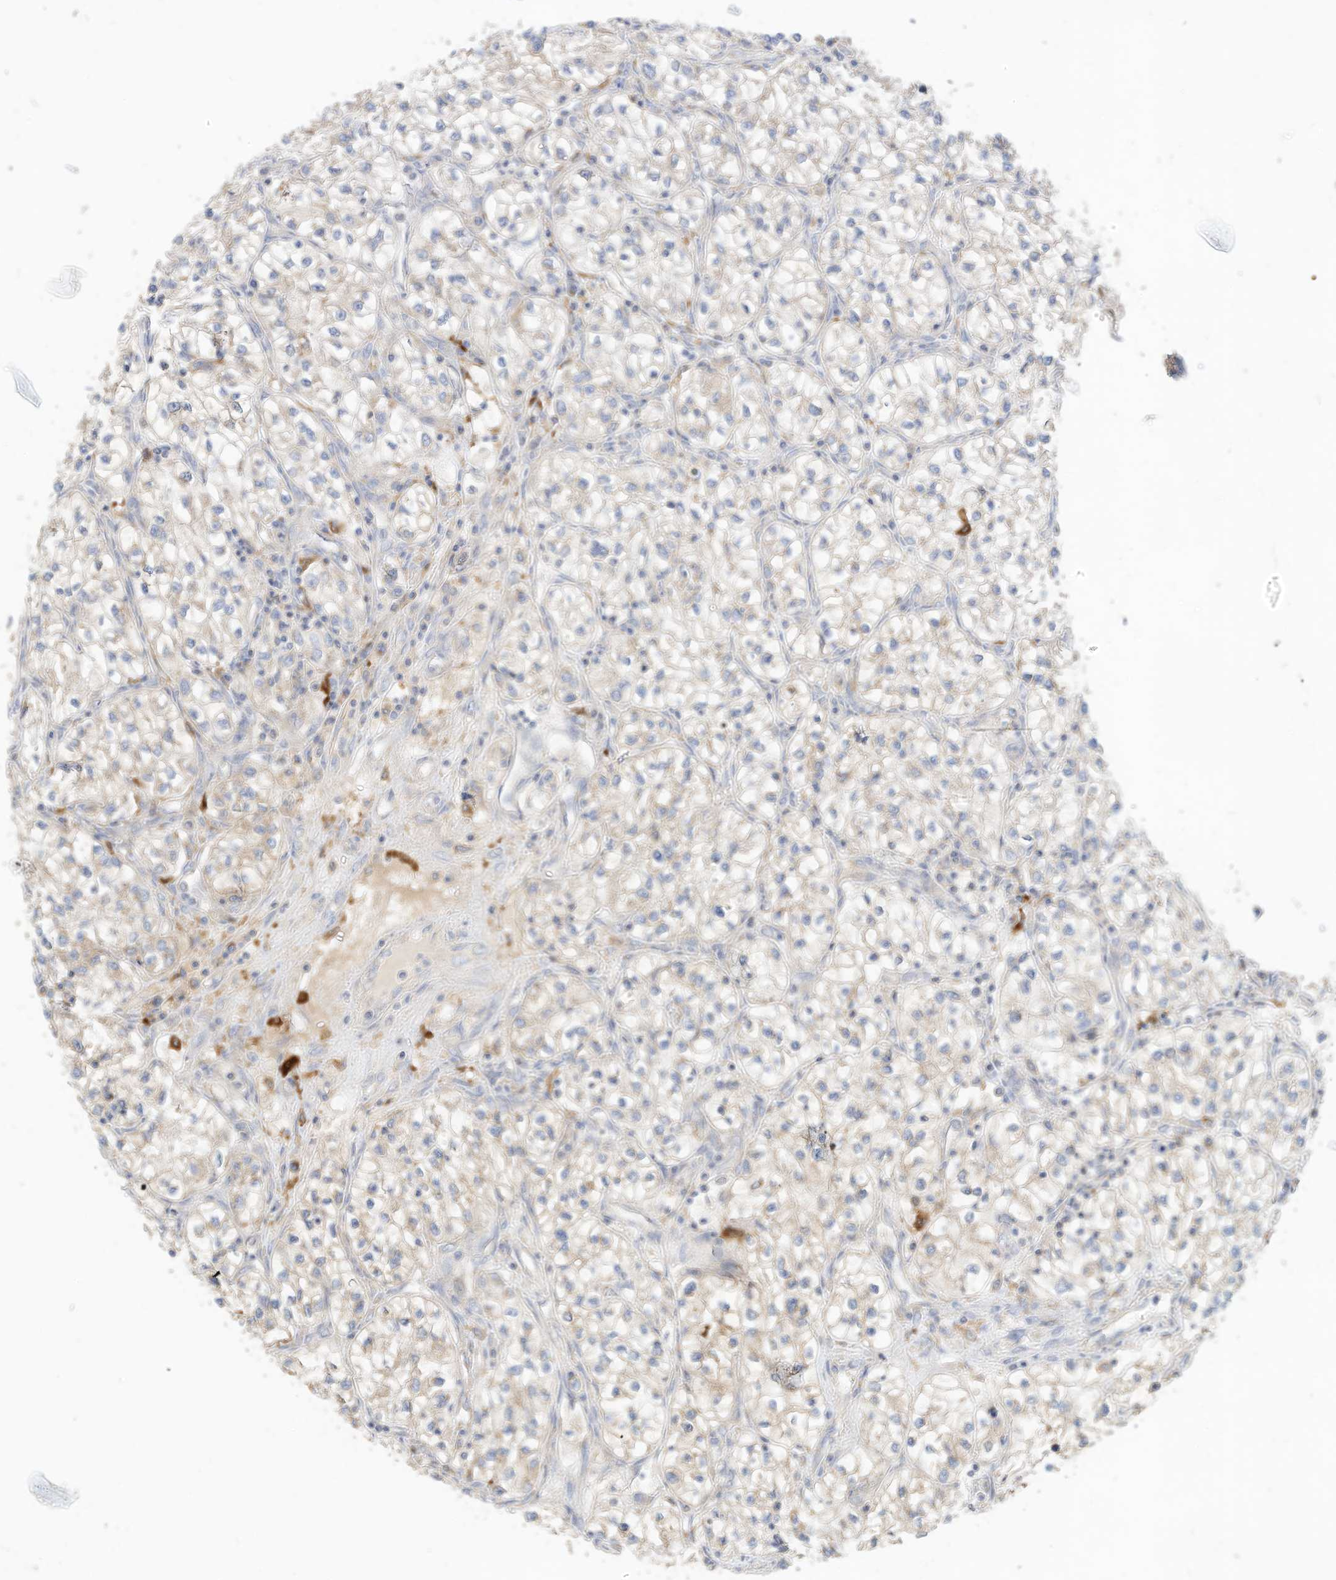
{"staining": {"intensity": "negative", "quantity": "none", "location": "none"}, "tissue": "renal cancer", "cell_type": "Tumor cells", "image_type": "cancer", "snomed": [{"axis": "morphology", "description": "Adenocarcinoma, NOS"}, {"axis": "topography", "description": "Kidney"}], "caption": "An image of human adenocarcinoma (renal) is negative for staining in tumor cells. The staining was performed using DAB (3,3'-diaminobenzidine) to visualize the protein expression in brown, while the nuclei were stained in blue with hematoxylin (Magnification: 20x).", "gene": "RHOH", "patient": {"sex": "female", "age": 57}}